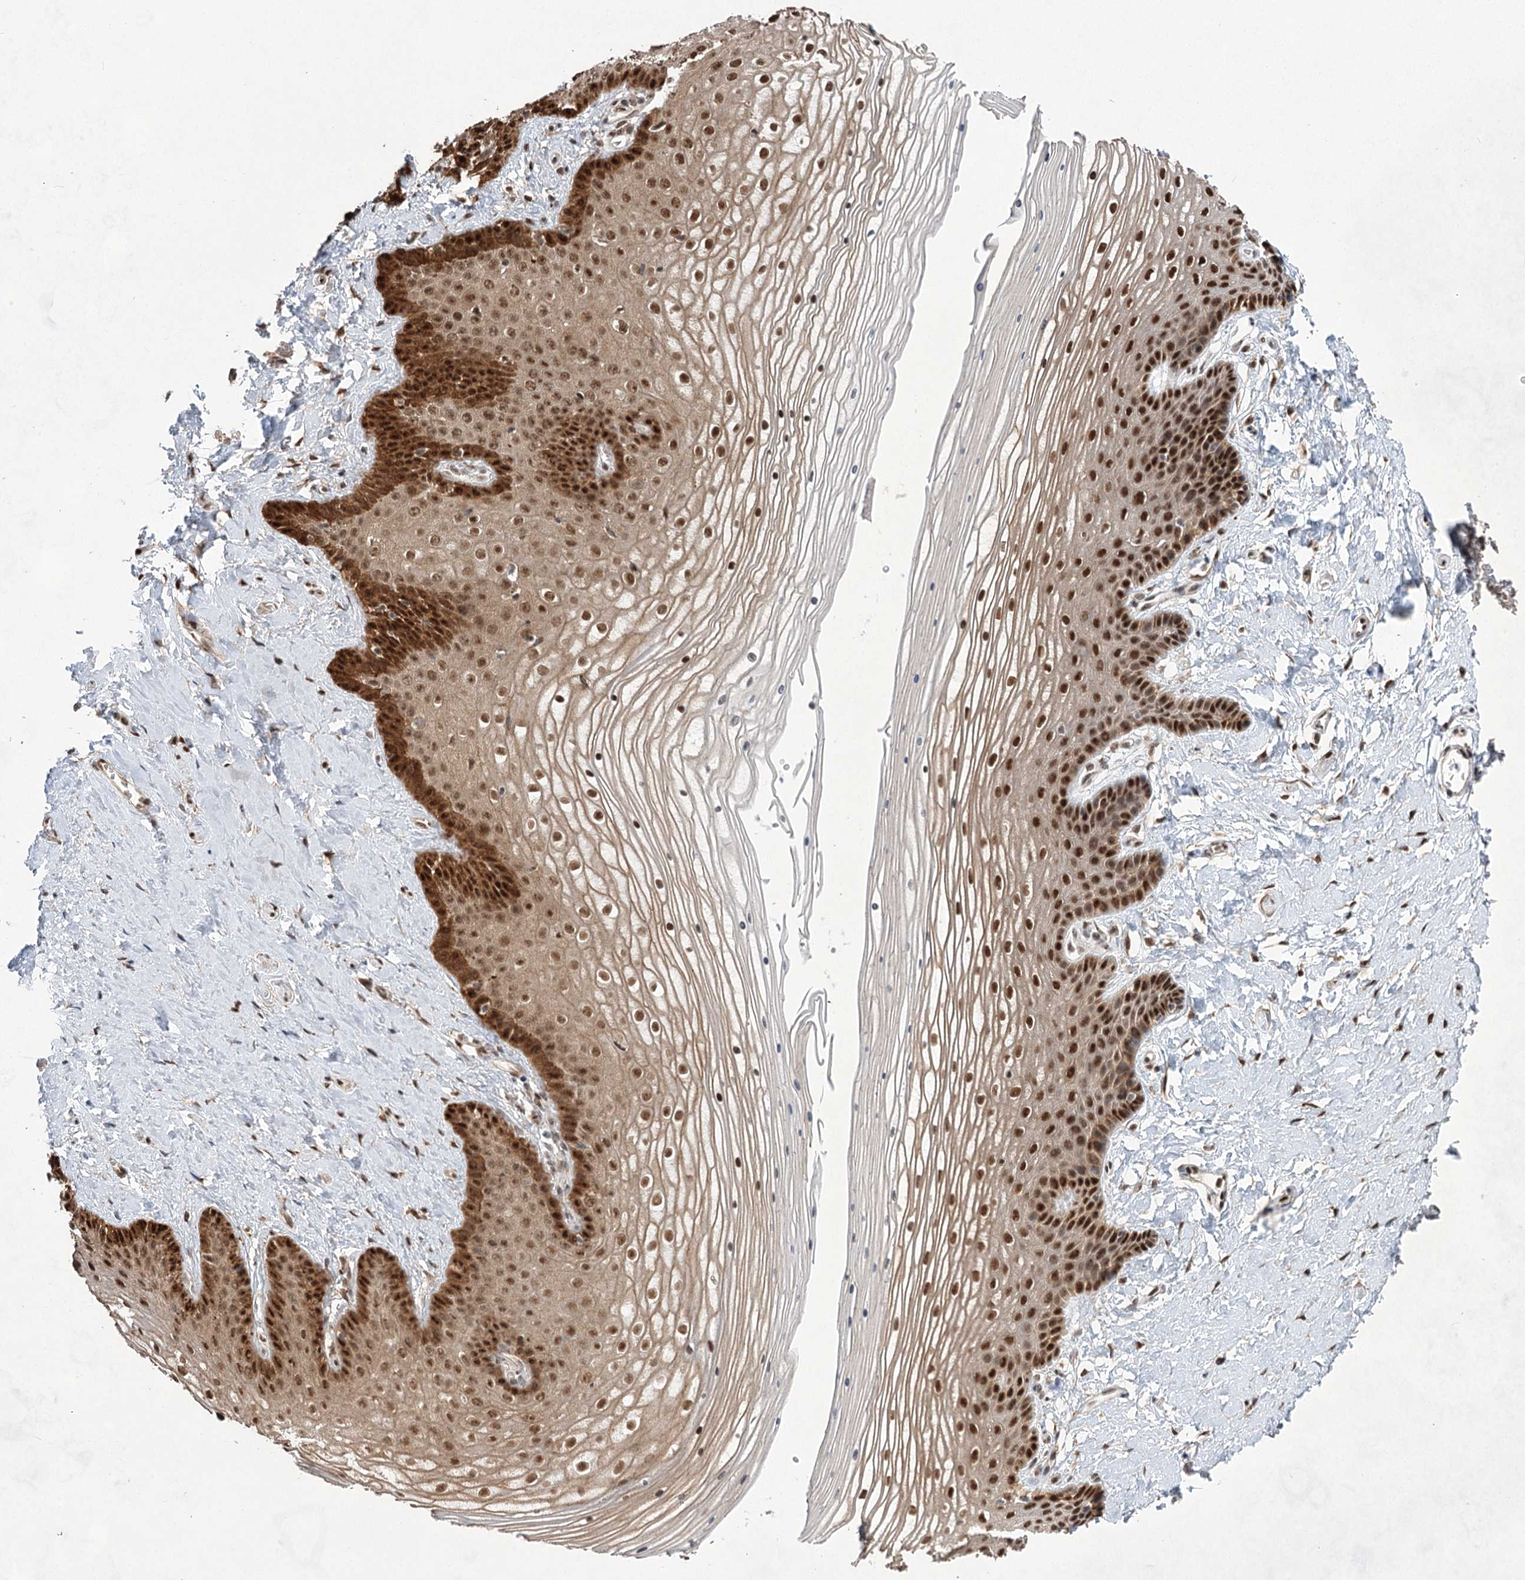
{"staining": {"intensity": "strong", "quantity": ">75%", "location": "cytoplasmic/membranous,nuclear"}, "tissue": "vagina", "cell_type": "Squamous epithelial cells", "image_type": "normal", "snomed": [{"axis": "morphology", "description": "Normal tissue, NOS"}, {"axis": "topography", "description": "Vagina"}, {"axis": "topography", "description": "Cervix"}], "caption": "Immunohistochemistry image of normal vagina: vagina stained using immunohistochemistry (IHC) reveals high levels of strong protein expression localized specifically in the cytoplasmic/membranous,nuclear of squamous epithelial cells, appearing as a cytoplasmic/membranous,nuclear brown color.", "gene": "ZCCHC8", "patient": {"sex": "female", "age": 40}}